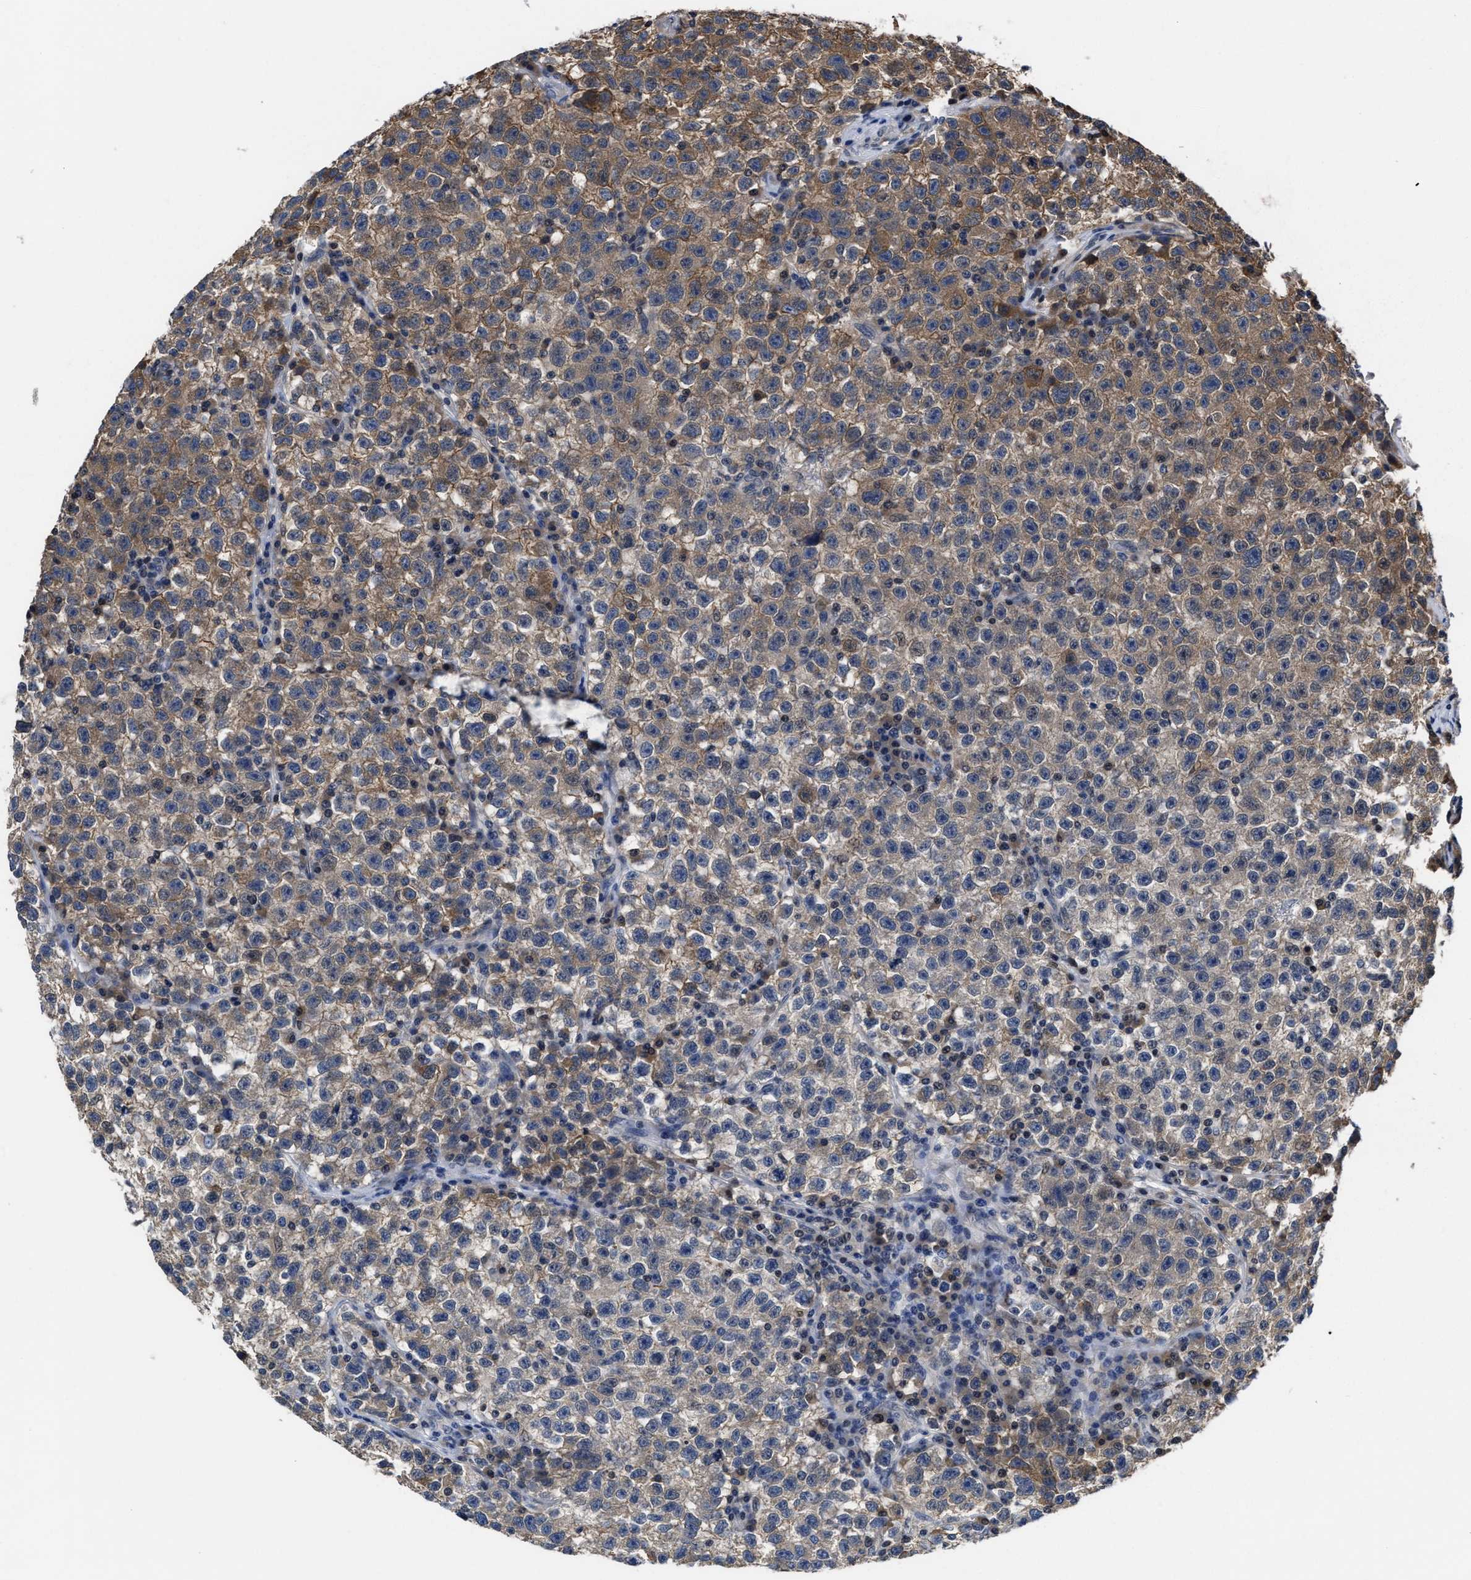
{"staining": {"intensity": "moderate", "quantity": ">75%", "location": "cytoplasmic/membranous"}, "tissue": "testis cancer", "cell_type": "Tumor cells", "image_type": "cancer", "snomed": [{"axis": "morphology", "description": "Seminoma, NOS"}, {"axis": "topography", "description": "Testis"}], "caption": "Immunohistochemistry (IHC) (DAB) staining of testis cancer (seminoma) reveals moderate cytoplasmic/membranous protein positivity in about >75% of tumor cells.", "gene": "KIF12", "patient": {"sex": "male", "age": 22}}